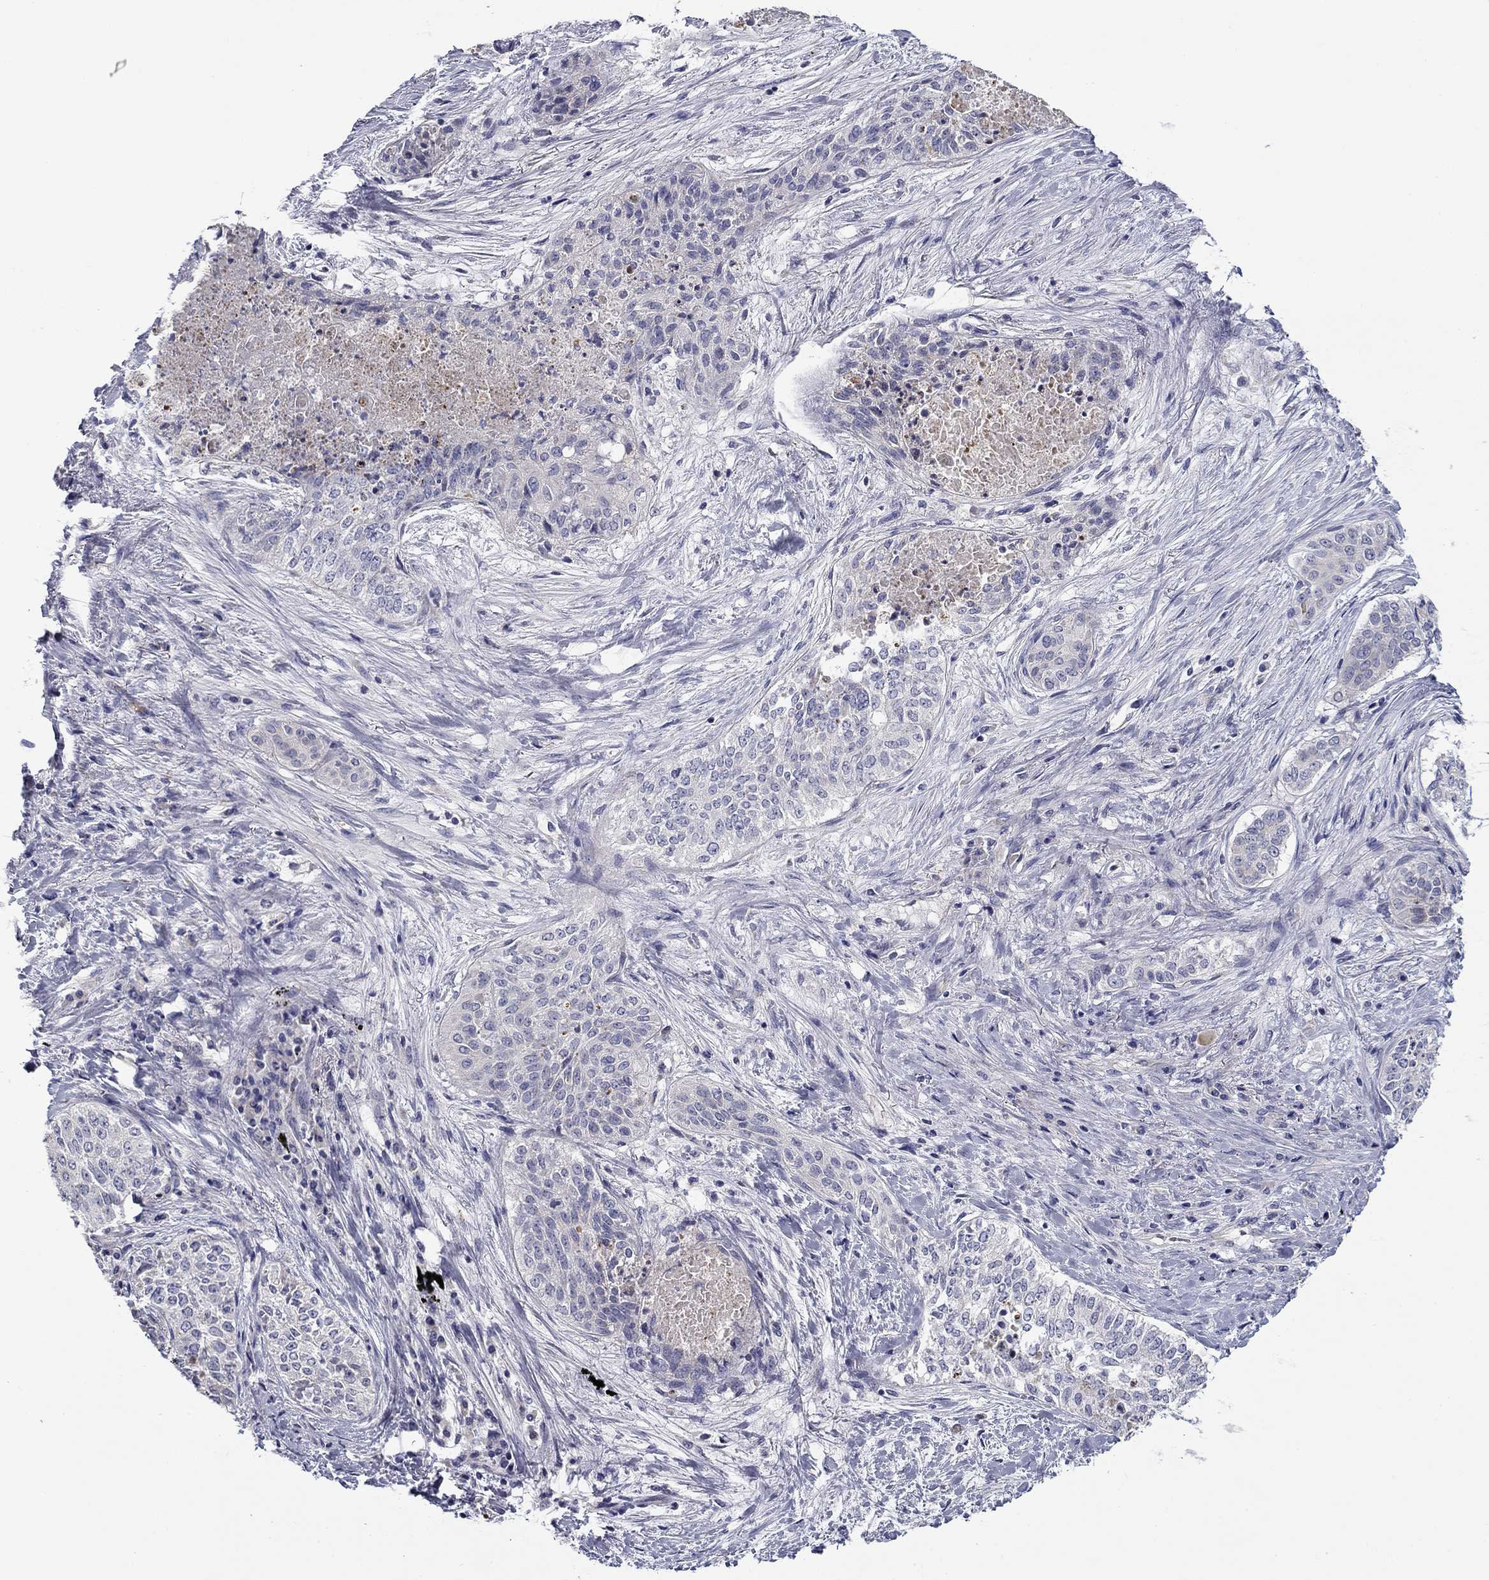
{"staining": {"intensity": "negative", "quantity": "none", "location": "none"}, "tissue": "lung cancer", "cell_type": "Tumor cells", "image_type": "cancer", "snomed": [{"axis": "morphology", "description": "Squamous cell carcinoma, NOS"}, {"axis": "topography", "description": "Lung"}], "caption": "The micrograph exhibits no staining of tumor cells in lung squamous cell carcinoma.", "gene": "SPATA7", "patient": {"sex": "male", "age": 64}}